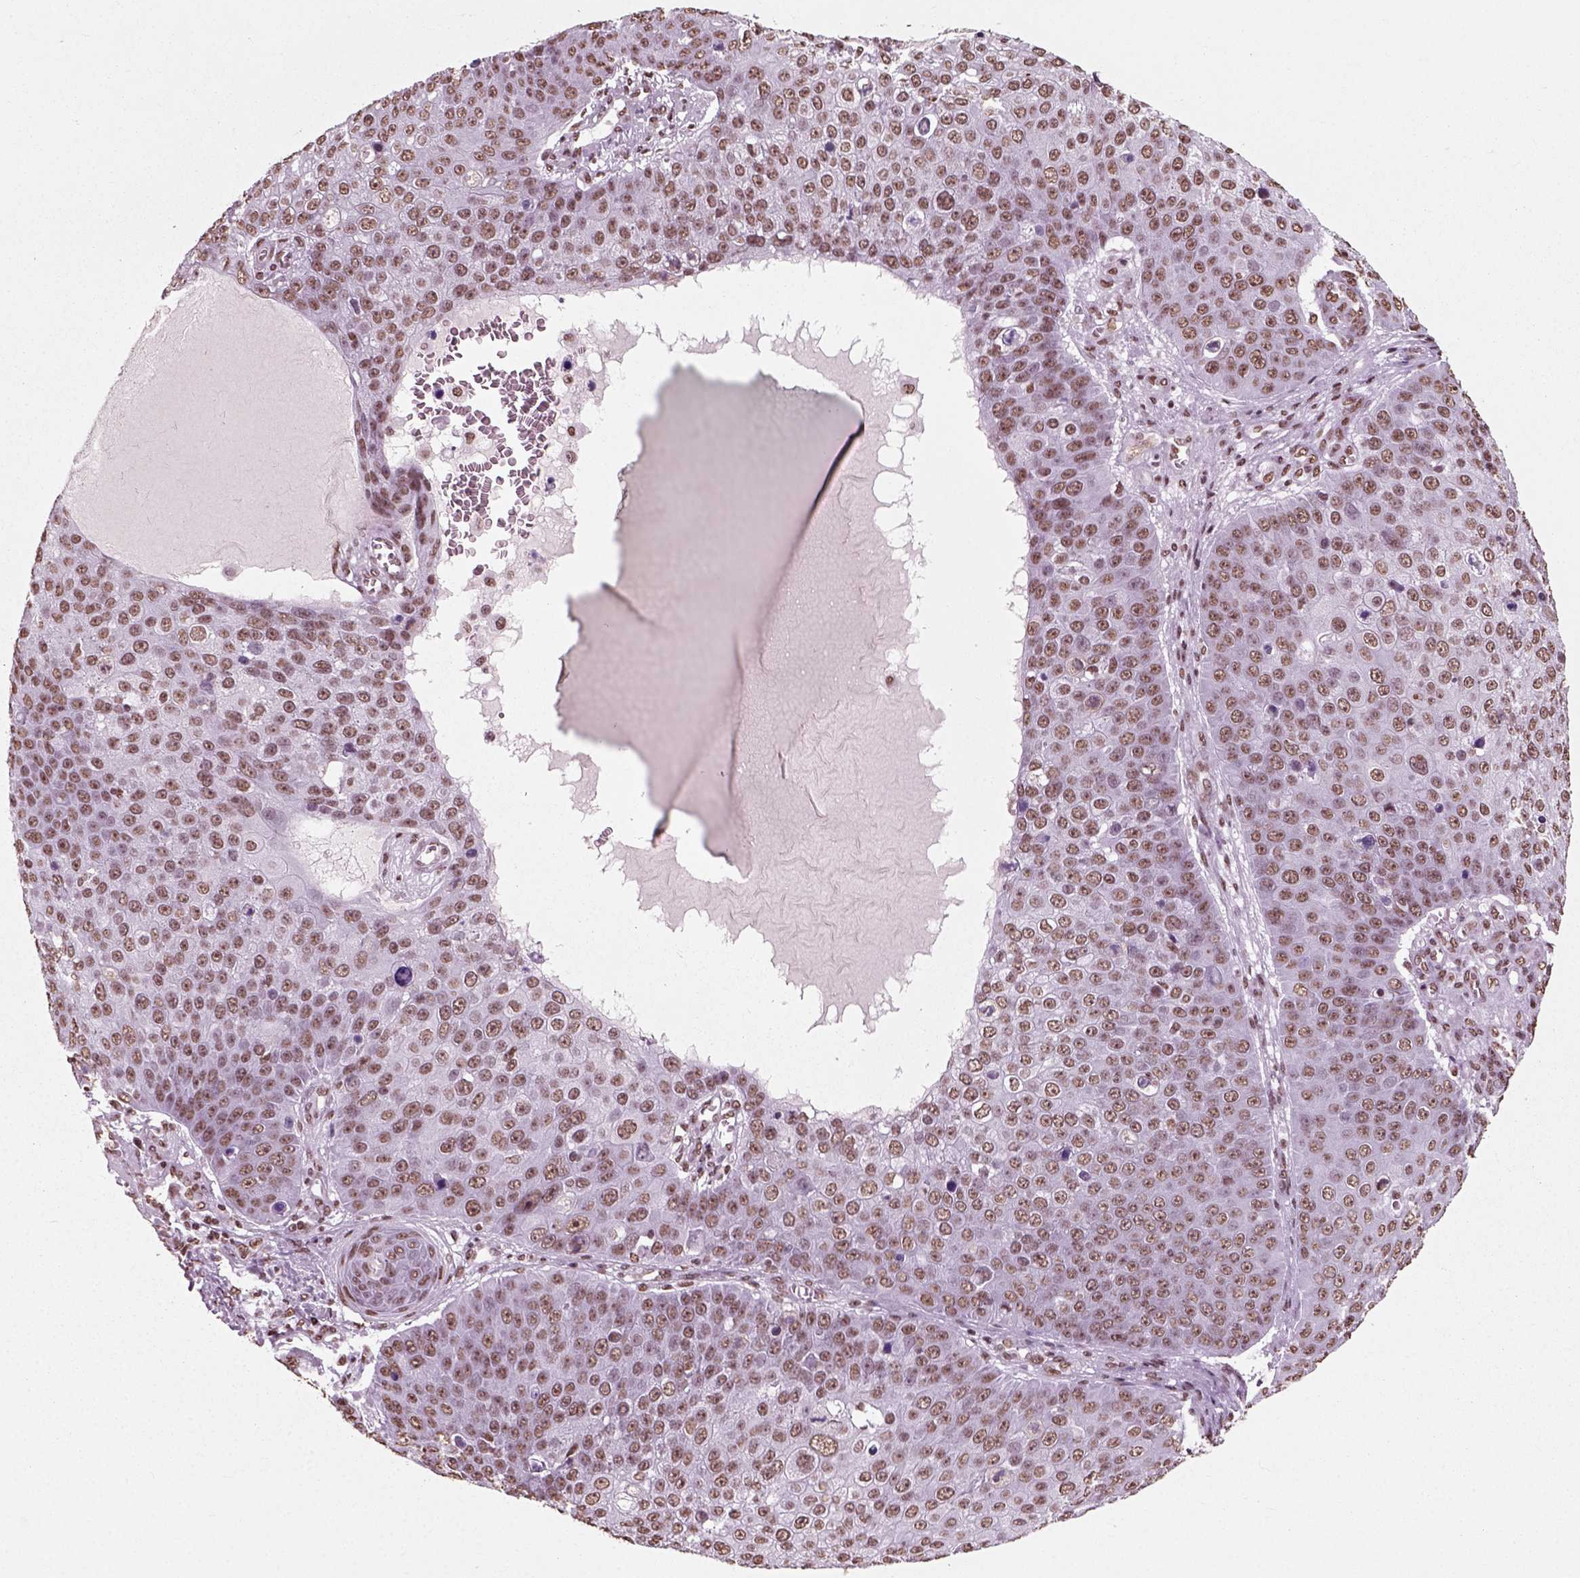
{"staining": {"intensity": "moderate", "quantity": ">75%", "location": "nuclear"}, "tissue": "skin cancer", "cell_type": "Tumor cells", "image_type": "cancer", "snomed": [{"axis": "morphology", "description": "Squamous cell carcinoma, NOS"}, {"axis": "topography", "description": "Skin"}], "caption": "DAB immunohistochemical staining of human squamous cell carcinoma (skin) reveals moderate nuclear protein expression in approximately >75% of tumor cells. The staining was performed using DAB (3,3'-diaminobenzidine) to visualize the protein expression in brown, while the nuclei were stained in blue with hematoxylin (Magnification: 20x).", "gene": "POLR1H", "patient": {"sex": "male", "age": 71}}